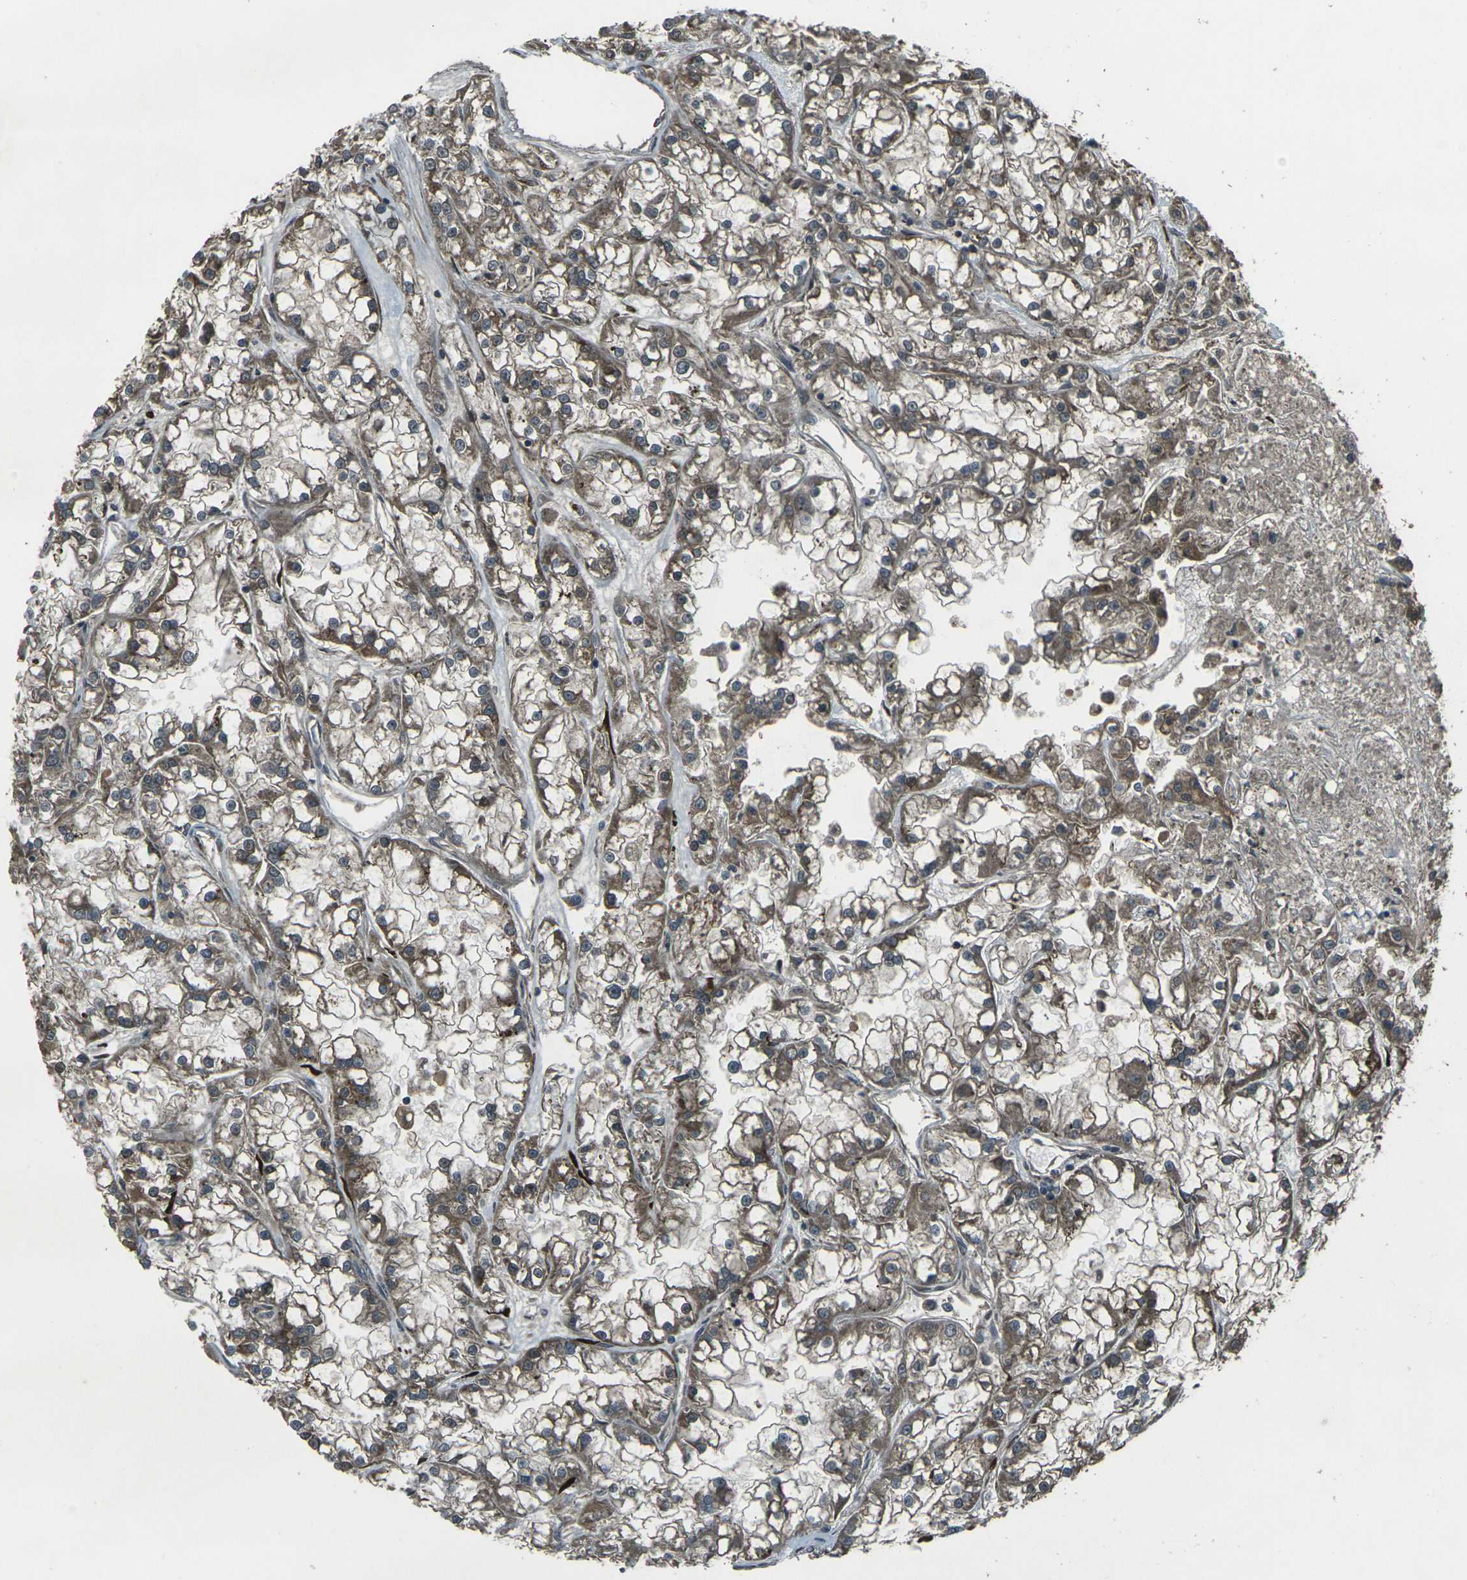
{"staining": {"intensity": "moderate", "quantity": ">75%", "location": "cytoplasmic/membranous"}, "tissue": "renal cancer", "cell_type": "Tumor cells", "image_type": "cancer", "snomed": [{"axis": "morphology", "description": "Adenocarcinoma, NOS"}, {"axis": "topography", "description": "Kidney"}], "caption": "Tumor cells demonstrate medium levels of moderate cytoplasmic/membranous expression in about >75% of cells in adenocarcinoma (renal).", "gene": "LSMEM1", "patient": {"sex": "female", "age": 52}}